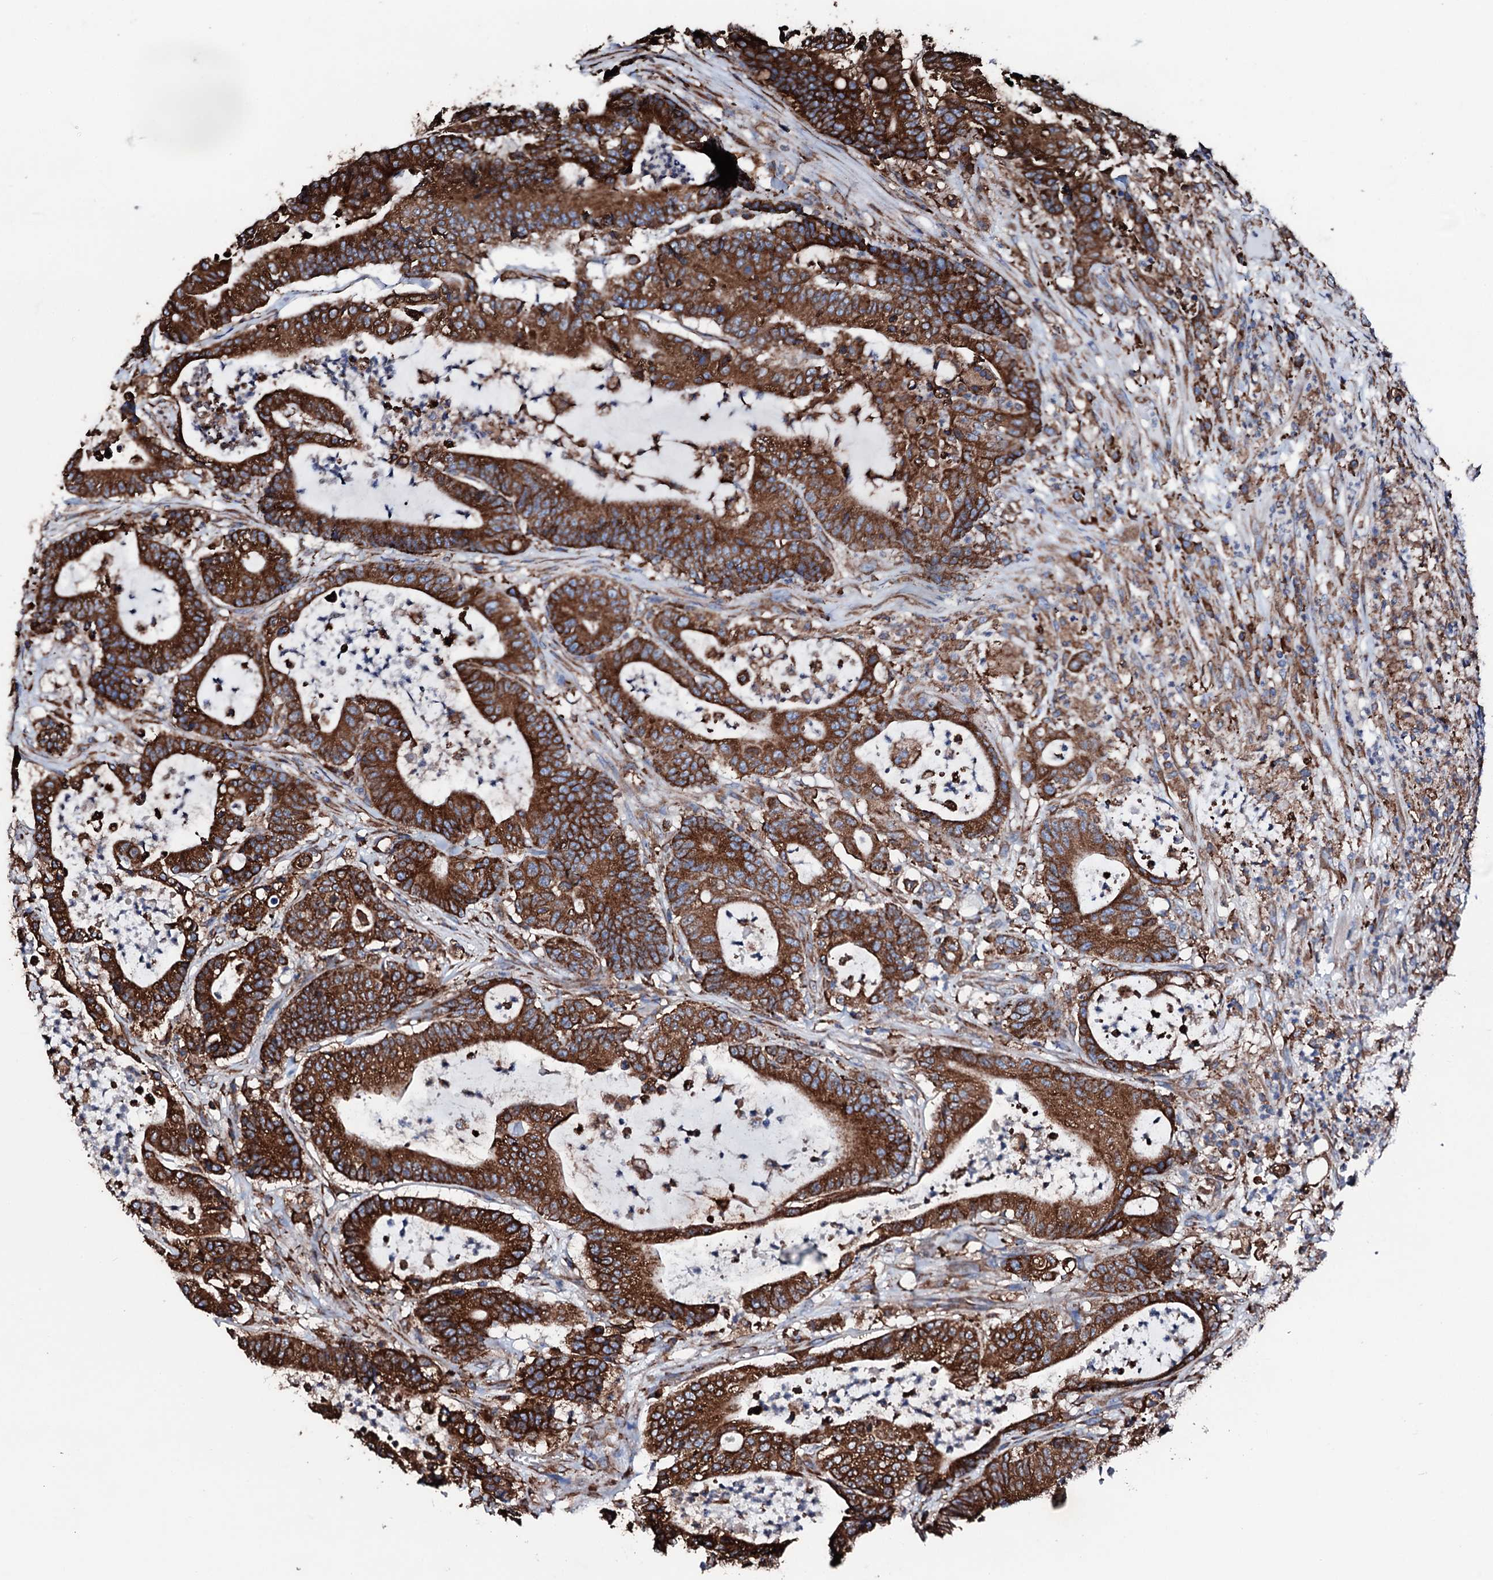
{"staining": {"intensity": "strong", "quantity": ">75%", "location": "cytoplasmic/membranous"}, "tissue": "colorectal cancer", "cell_type": "Tumor cells", "image_type": "cancer", "snomed": [{"axis": "morphology", "description": "Adenocarcinoma, NOS"}, {"axis": "topography", "description": "Colon"}], "caption": "This photomicrograph shows adenocarcinoma (colorectal) stained with immunohistochemistry (IHC) to label a protein in brown. The cytoplasmic/membranous of tumor cells show strong positivity for the protein. Nuclei are counter-stained blue.", "gene": "AMDHD1", "patient": {"sex": "female", "age": 84}}